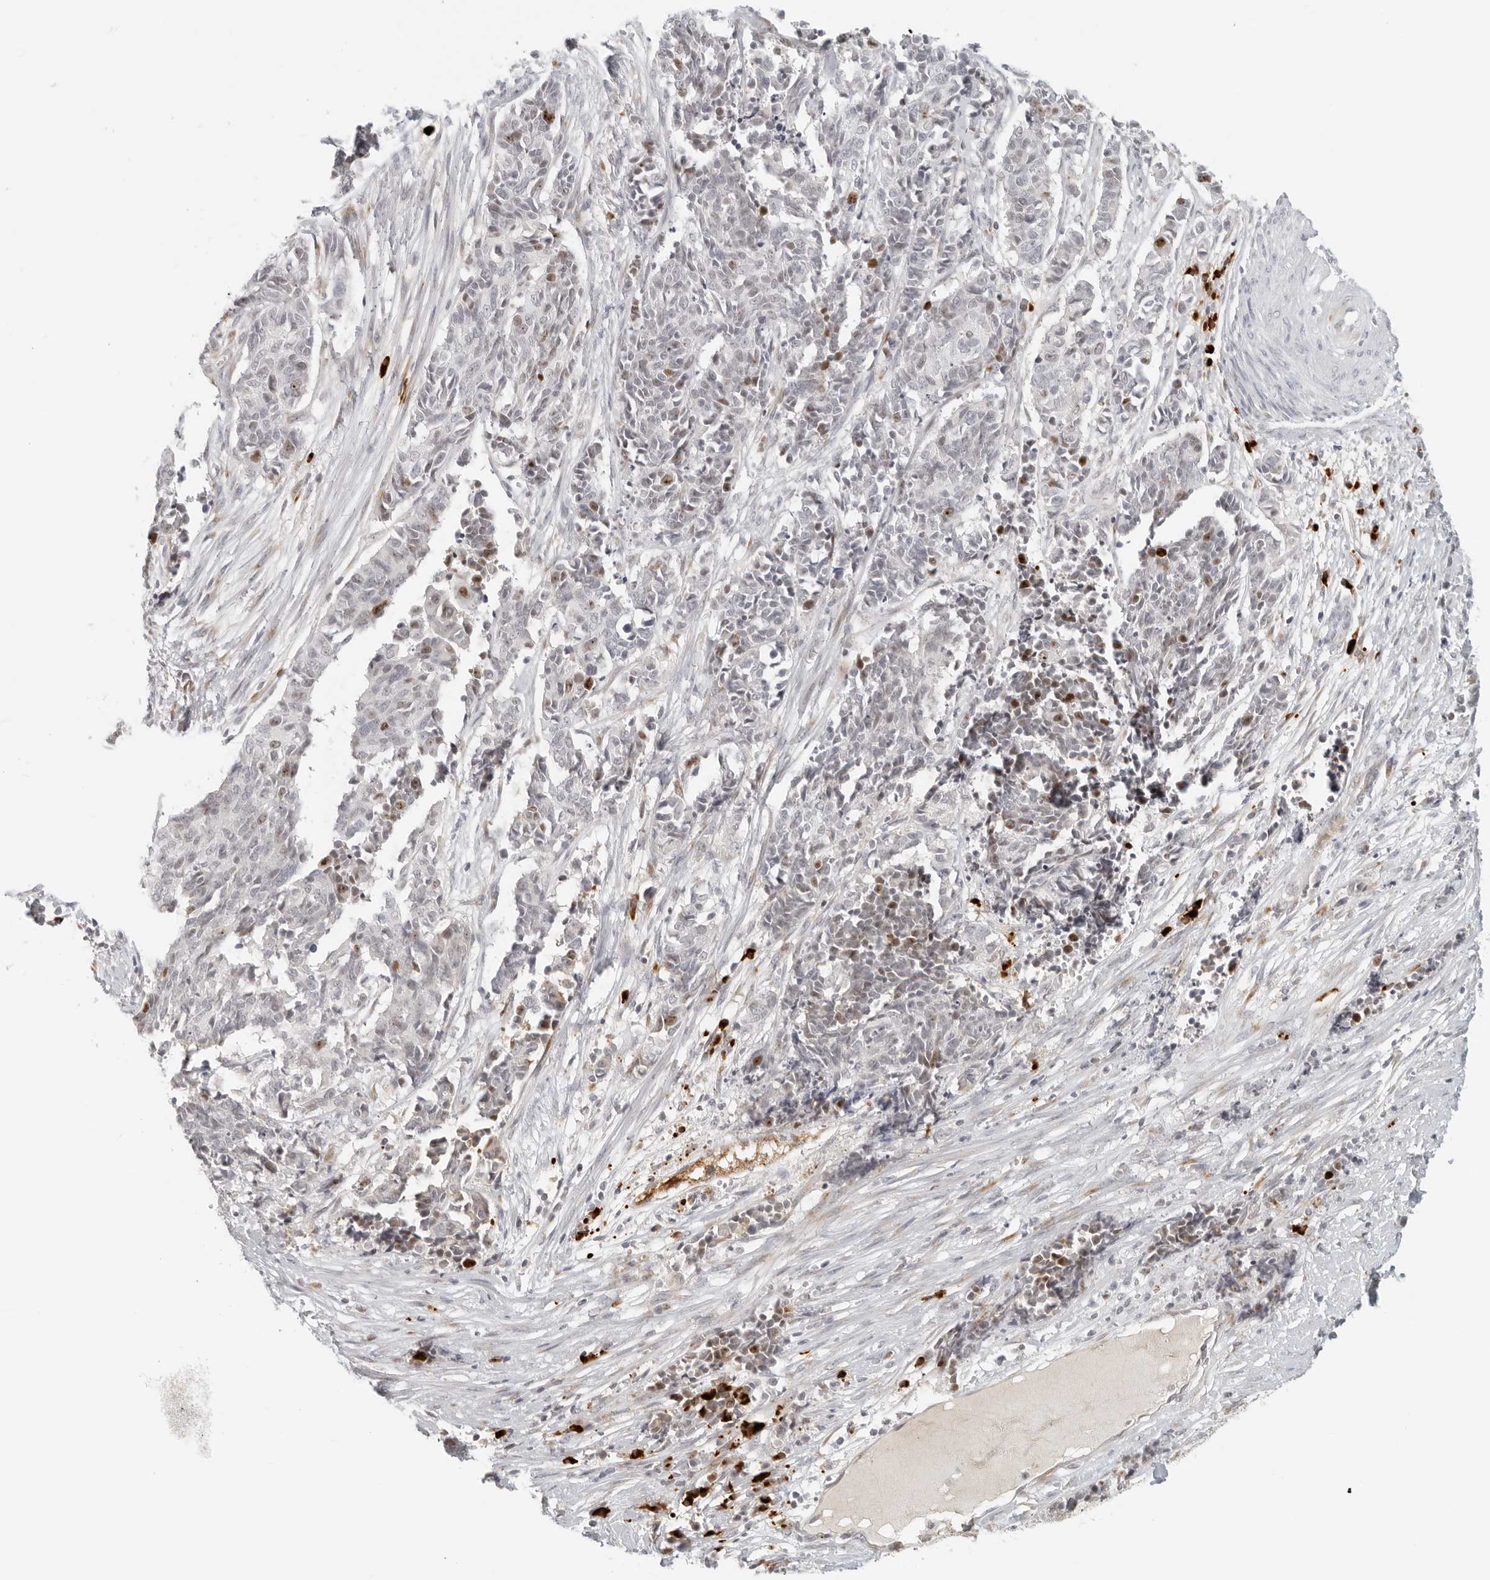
{"staining": {"intensity": "moderate", "quantity": "<25%", "location": "nuclear"}, "tissue": "cervical cancer", "cell_type": "Tumor cells", "image_type": "cancer", "snomed": [{"axis": "morphology", "description": "Normal tissue, NOS"}, {"axis": "morphology", "description": "Squamous cell carcinoma, NOS"}, {"axis": "topography", "description": "Cervix"}], "caption": "A high-resolution image shows immunohistochemistry (IHC) staining of cervical cancer, which displays moderate nuclear expression in approximately <25% of tumor cells.", "gene": "ZNF678", "patient": {"sex": "female", "age": 35}}